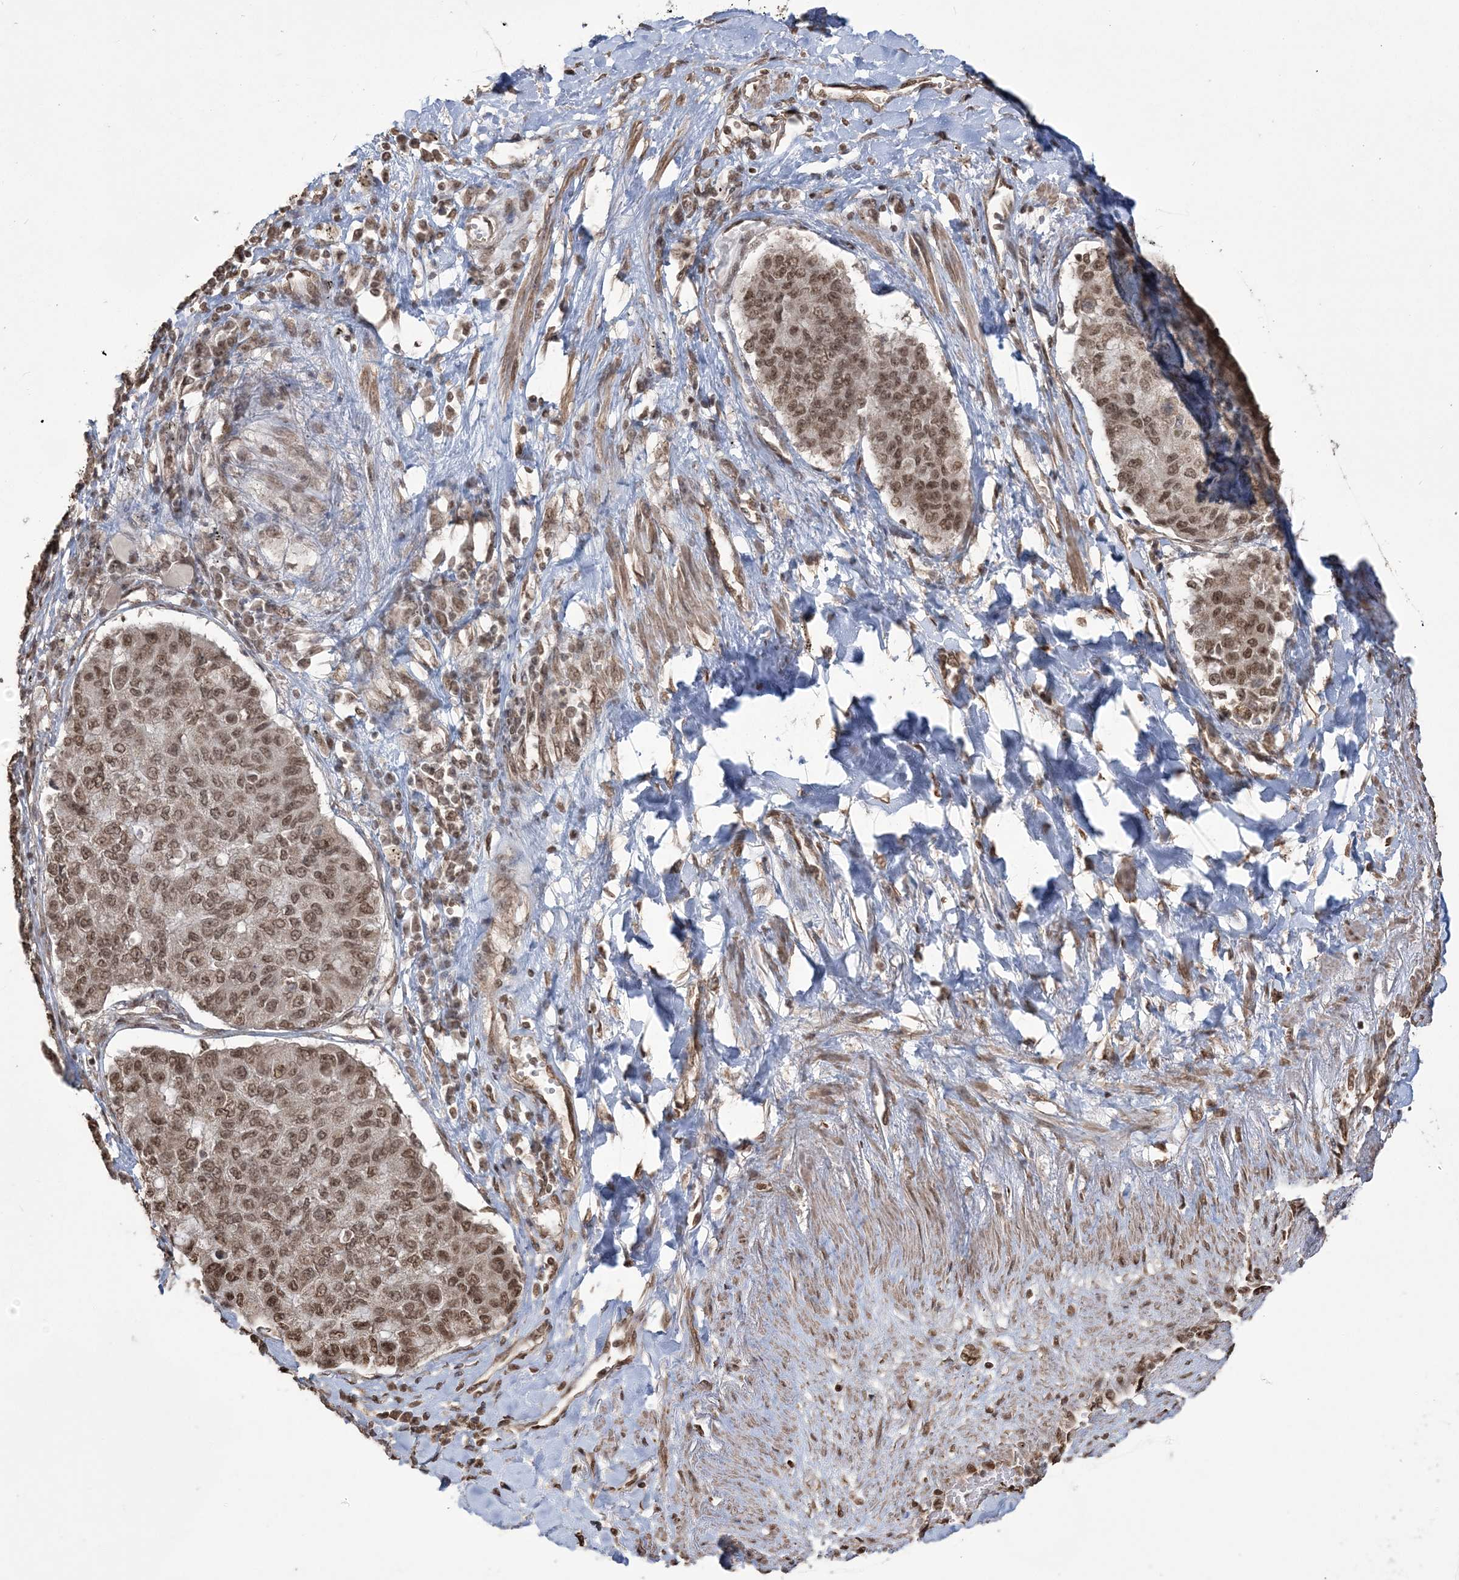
{"staining": {"intensity": "moderate", "quantity": ">75%", "location": "nuclear"}, "tissue": "lung cancer", "cell_type": "Tumor cells", "image_type": "cancer", "snomed": [{"axis": "morphology", "description": "Squamous cell carcinoma, NOS"}, {"axis": "topography", "description": "Lung"}], "caption": "Protein analysis of lung squamous cell carcinoma tissue demonstrates moderate nuclear staining in about >75% of tumor cells.", "gene": "ZNF839", "patient": {"sex": "male", "age": 74}}